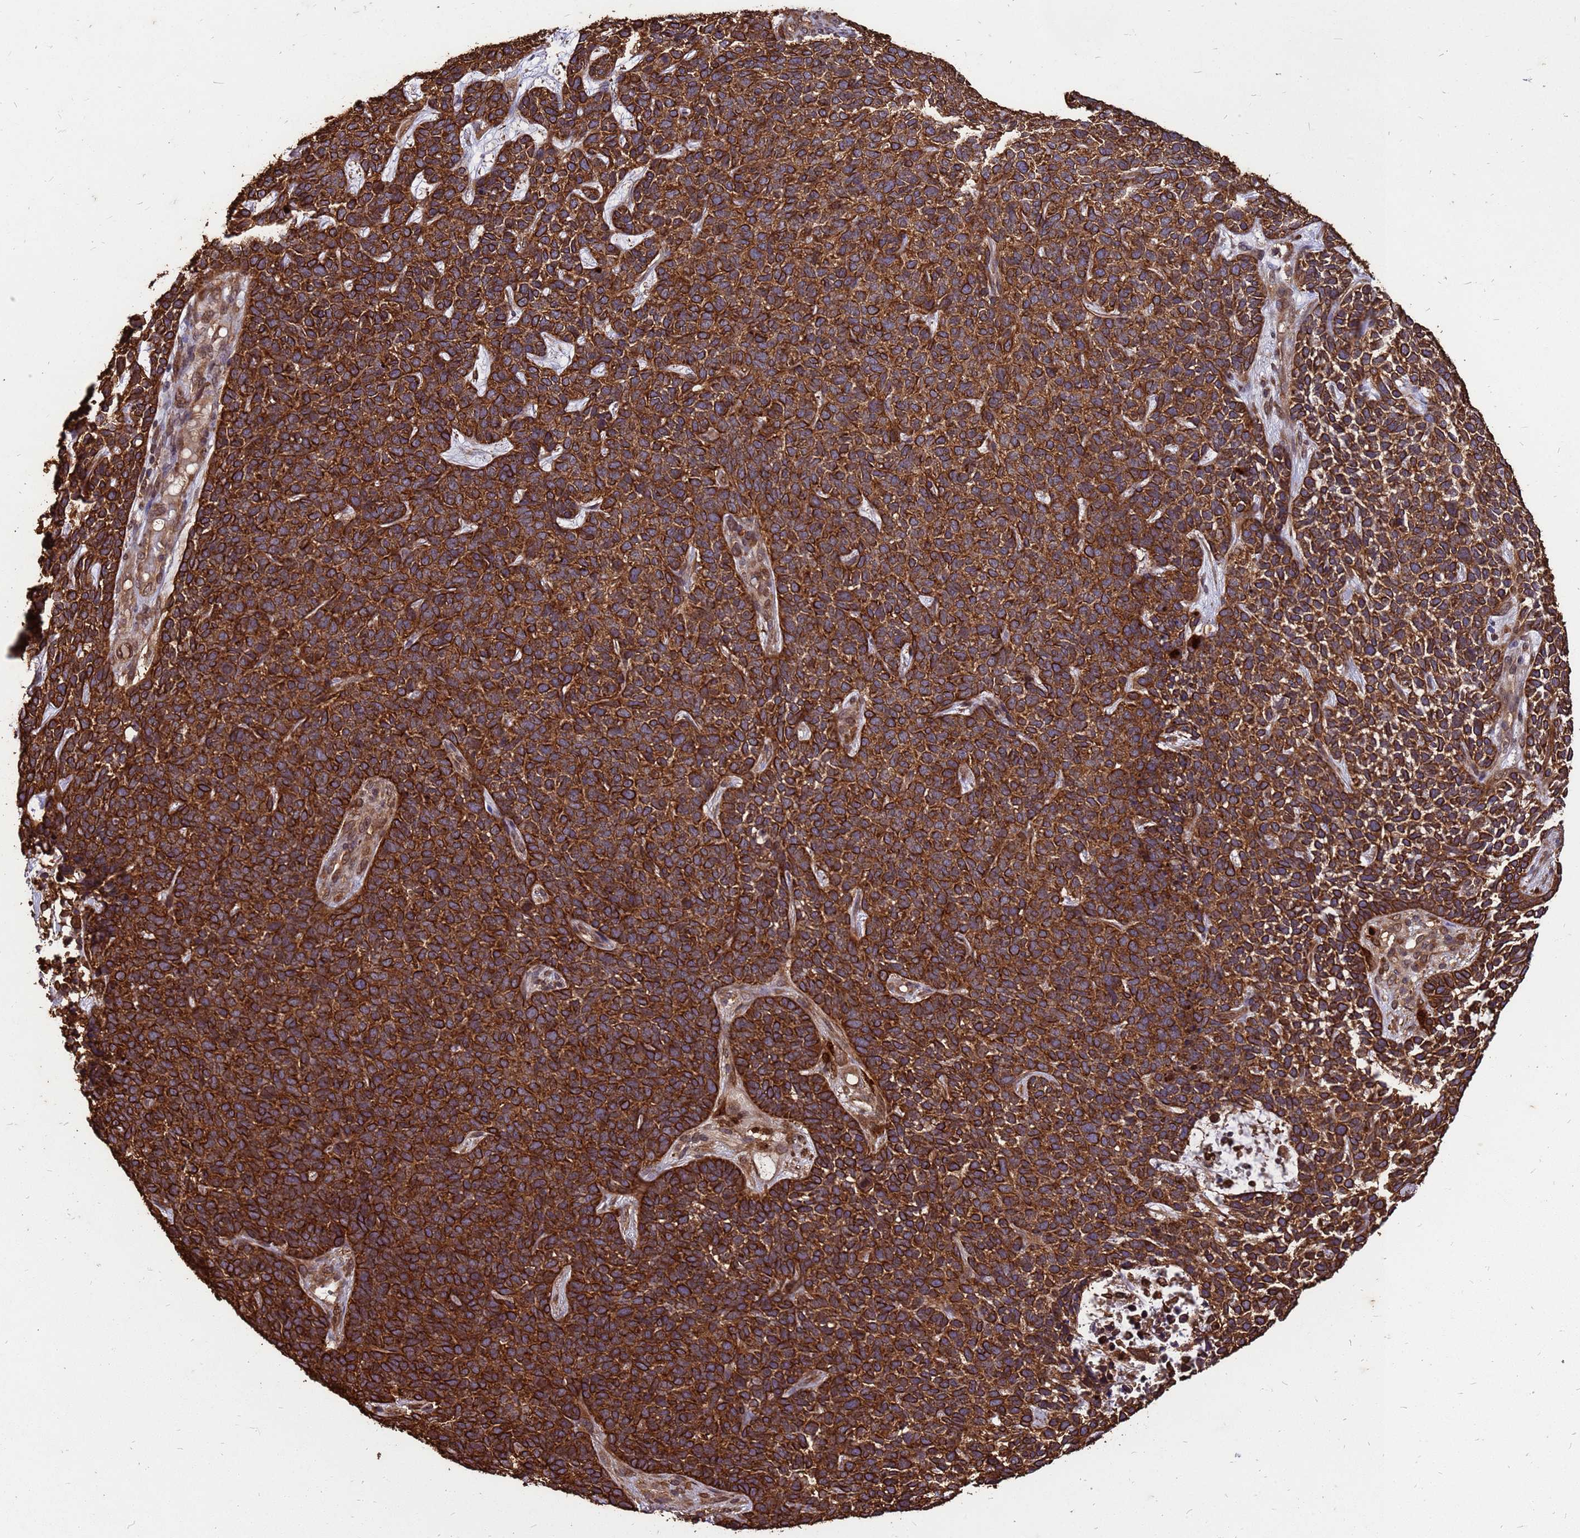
{"staining": {"intensity": "strong", "quantity": ">75%", "location": "cytoplasmic/membranous"}, "tissue": "skin cancer", "cell_type": "Tumor cells", "image_type": "cancer", "snomed": [{"axis": "morphology", "description": "Basal cell carcinoma"}, {"axis": "topography", "description": "Skin"}], "caption": "Skin cancer tissue displays strong cytoplasmic/membranous staining in approximately >75% of tumor cells", "gene": "ZNF618", "patient": {"sex": "female", "age": 84}}